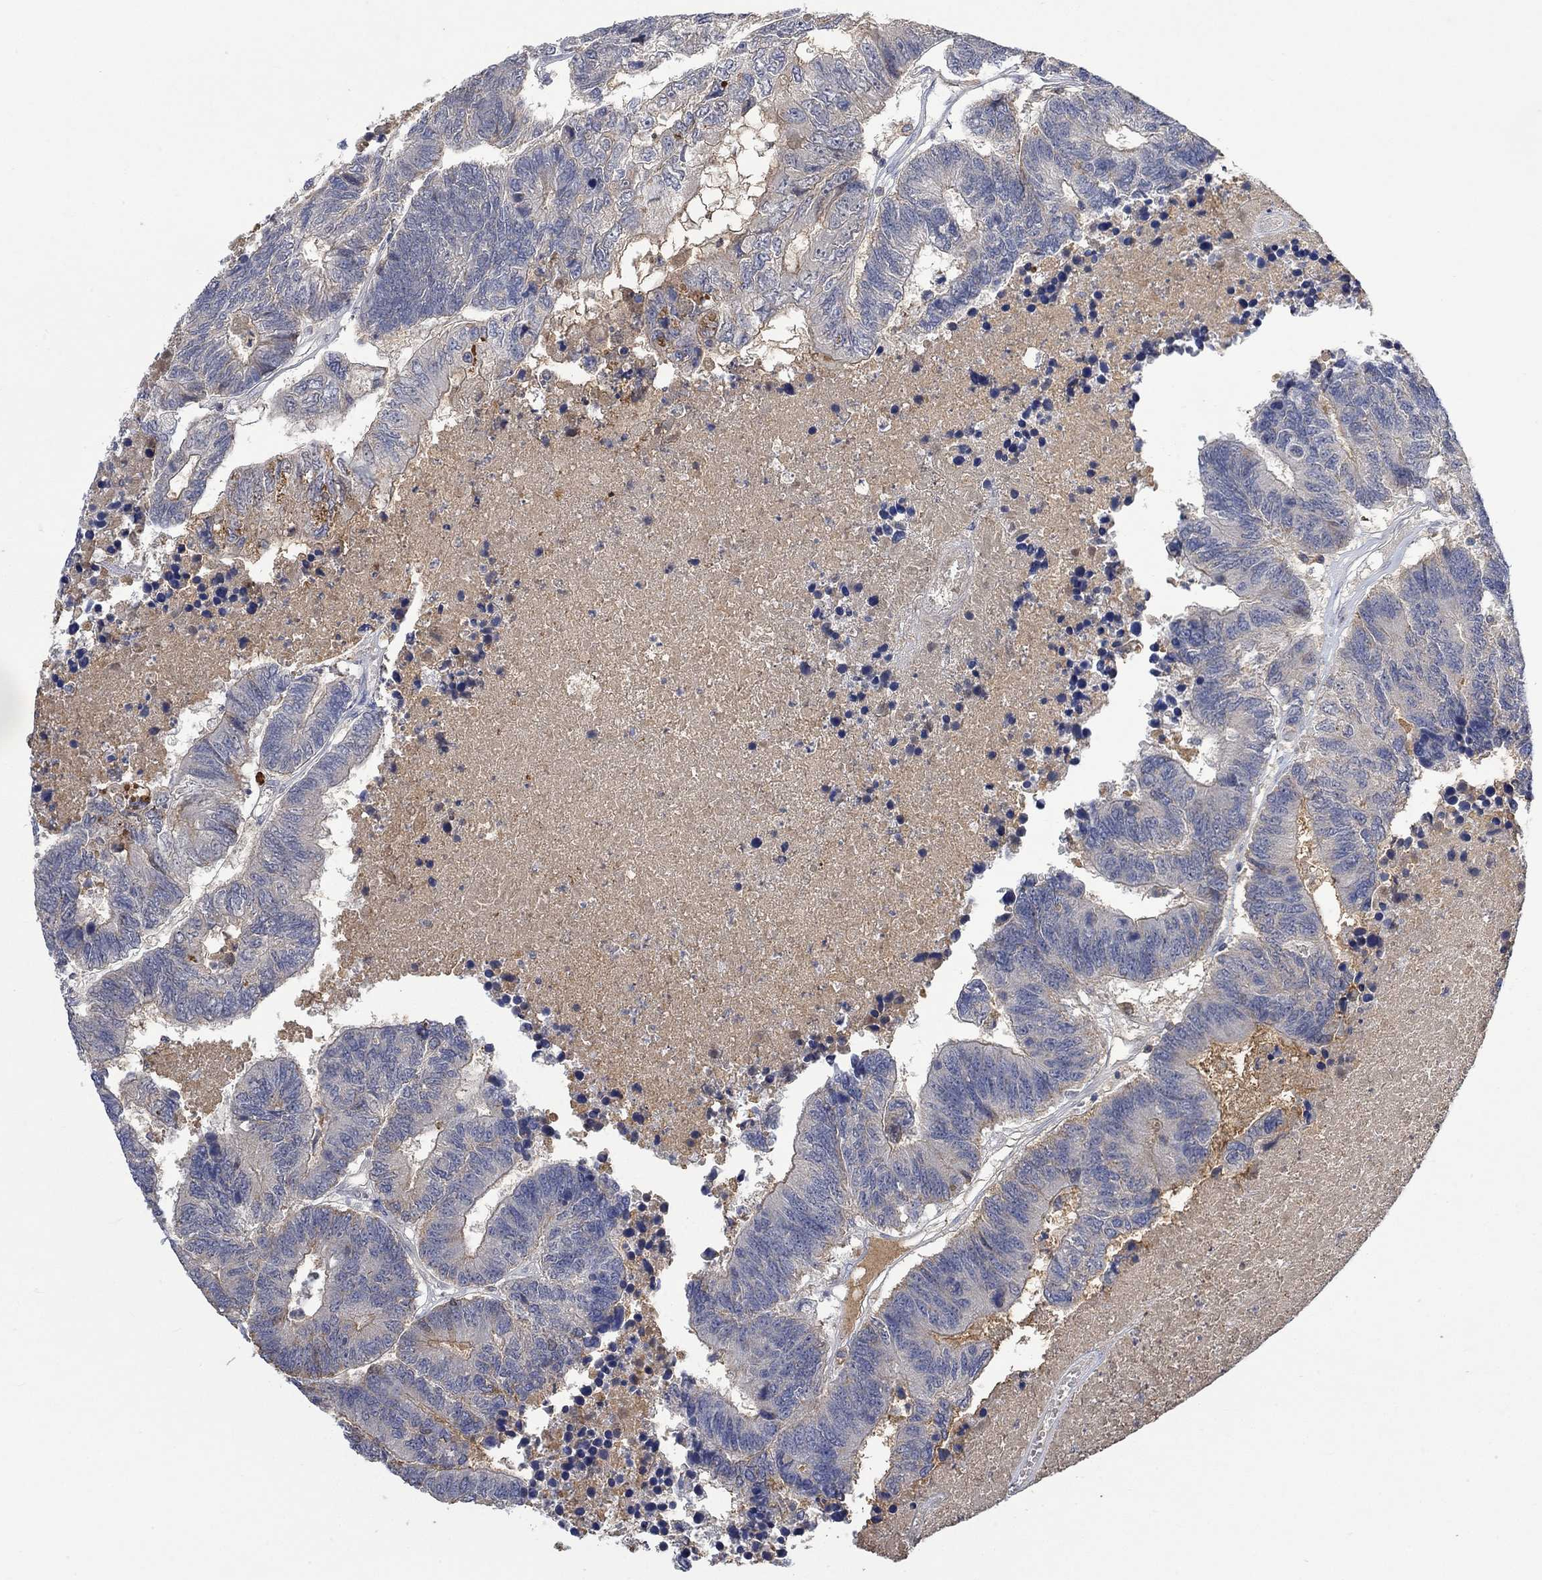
{"staining": {"intensity": "negative", "quantity": "none", "location": "none"}, "tissue": "colorectal cancer", "cell_type": "Tumor cells", "image_type": "cancer", "snomed": [{"axis": "morphology", "description": "Adenocarcinoma, NOS"}, {"axis": "topography", "description": "Colon"}], "caption": "Tumor cells show no significant protein staining in colorectal cancer.", "gene": "MSTN", "patient": {"sex": "female", "age": 48}}